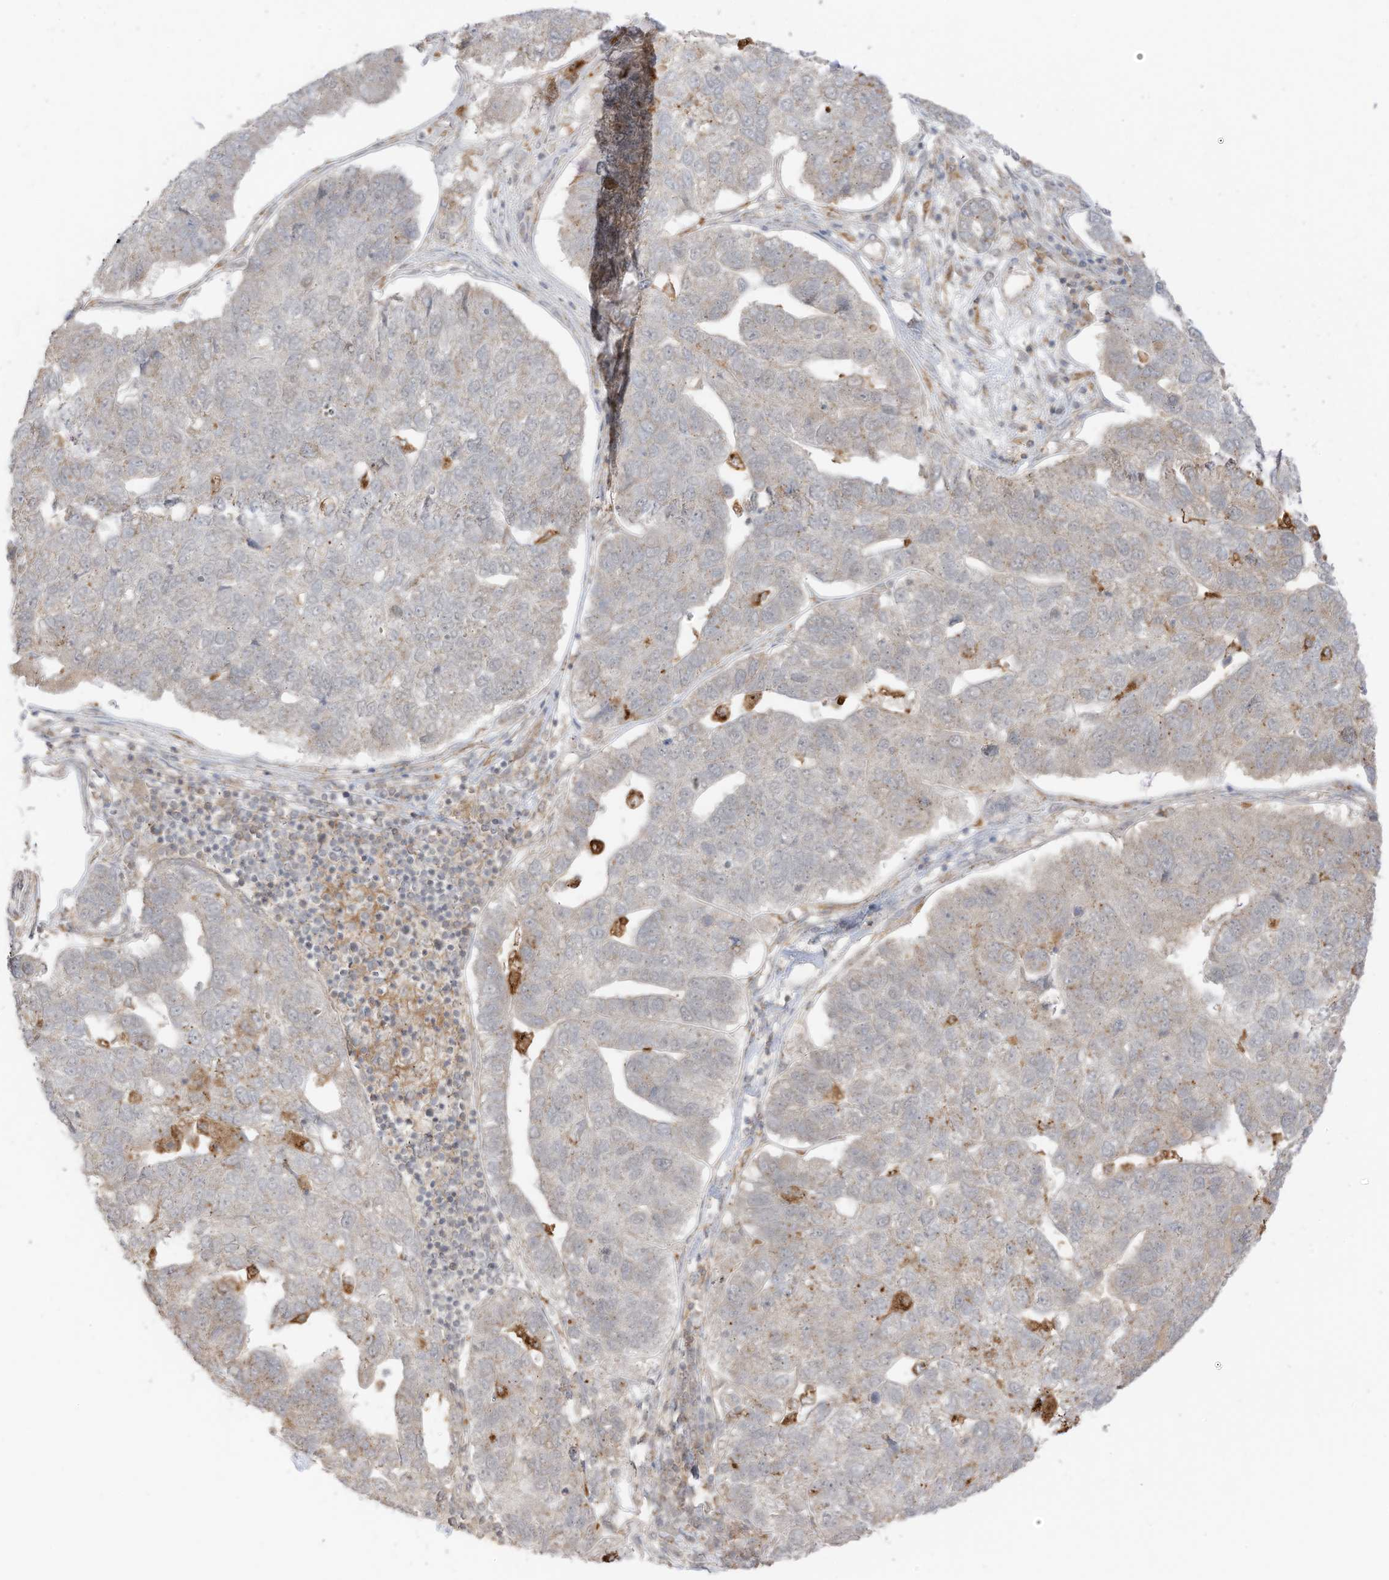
{"staining": {"intensity": "moderate", "quantity": "<25%", "location": "cytoplasmic/membranous"}, "tissue": "pancreatic cancer", "cell_type": "Tumor cells", "image_type": "cancer", "snomed": [{"axis": "morphology", "description": "Adenocarcinoma, NOS"}, {"axis": "topography", "description": "Pancreas"}], "caption": "Protein expression analysis of human pancreatic cancer (adenocarcinoma) reveals moderate cytoplasmic/membranous staining in approximately <25% of tumor cells.", "gene": "N4BP3", "patient": {"sex": "female", "age": 61}}